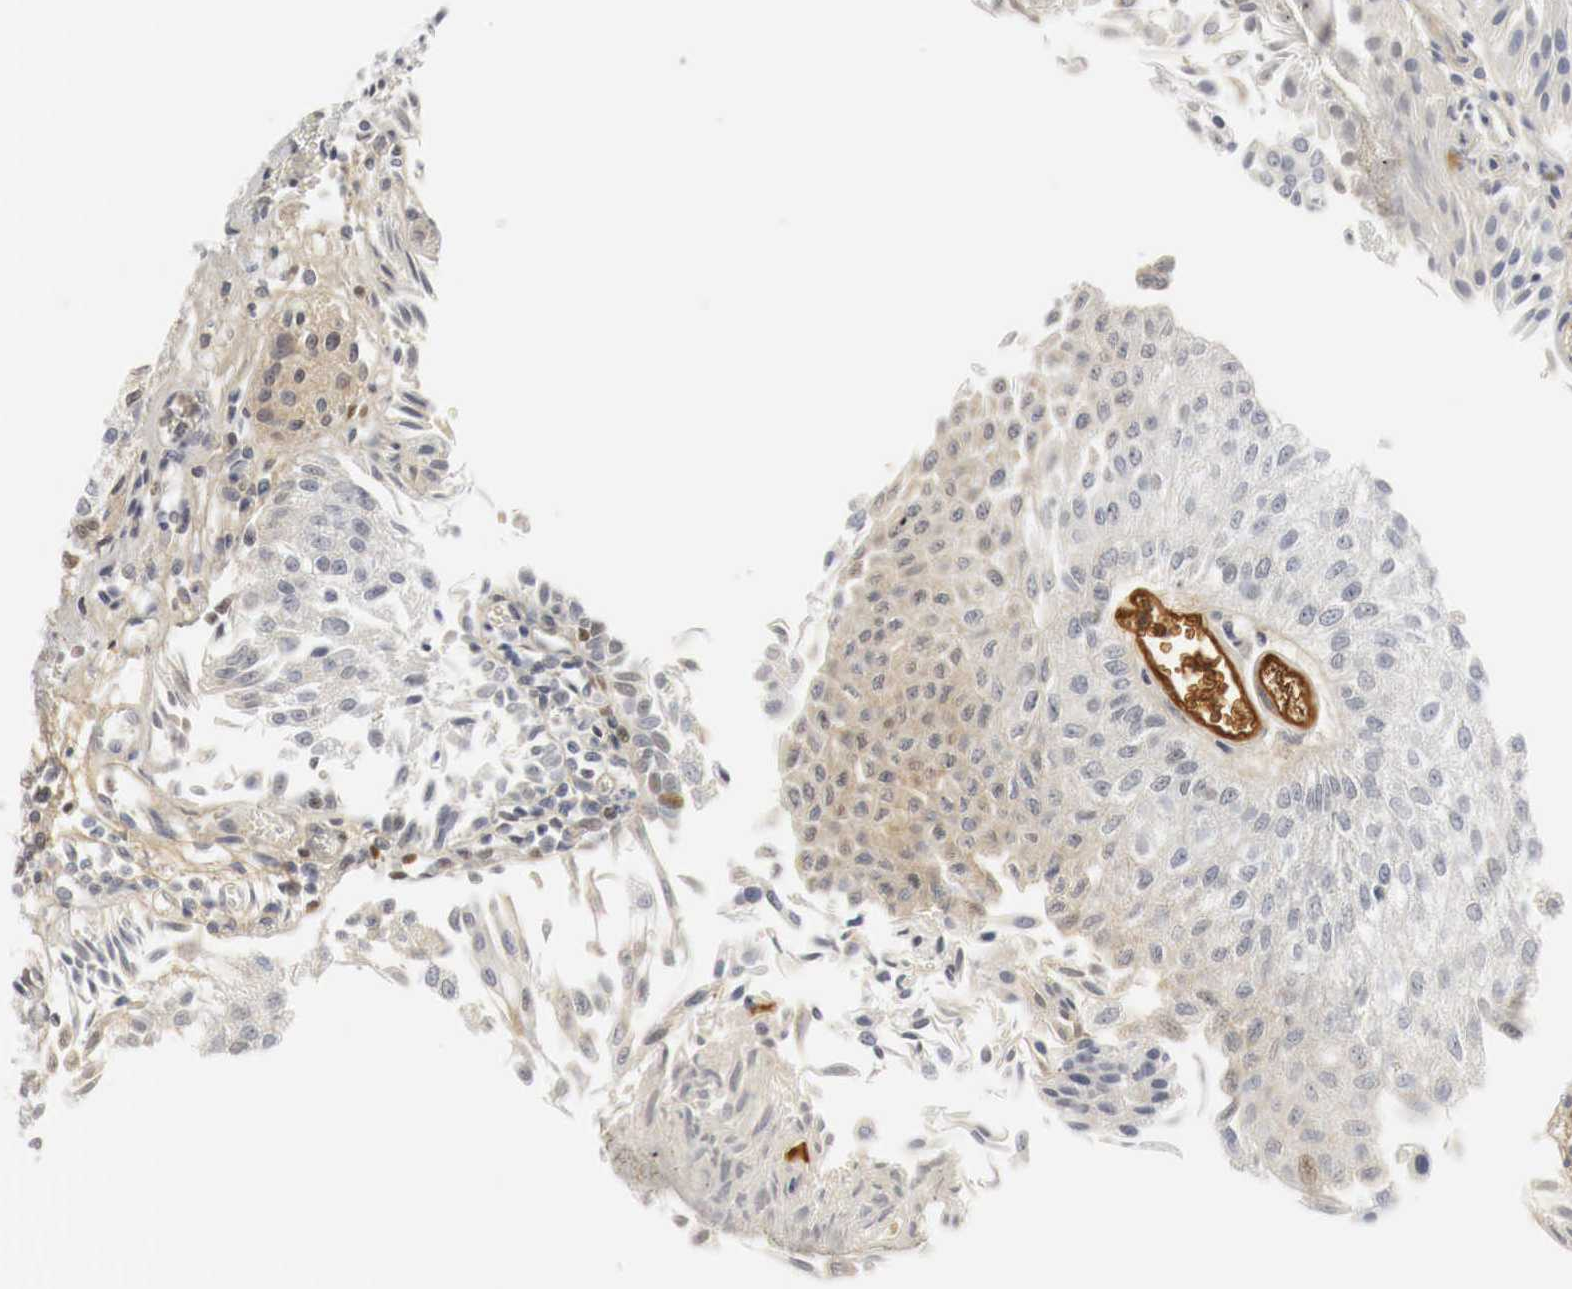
{"staining": {"intensity": "weak", "quantity": "25%-75%", "location": "cytoplasmic/membranous,nuclear"}, "tissue": "urothelial cancer", "cell_type": "Tumor cells", "image_type": "cancer", "snomed": [{"axis": "morphology", "description": "Urothelial carcinoma, Low grade"}, {"axis": "topography", "description": "Urinary bladder"}], "caption": "A photomicrograph showing weak cytoplasmic/membranous and nuclear expression in about 25%-75% of tumor cells in low-grade urothelial carcinoma, as visualized by brown immunohistochemical staining.", "gene": "MYC", "patient": {"sex": "male", "age": 86}}